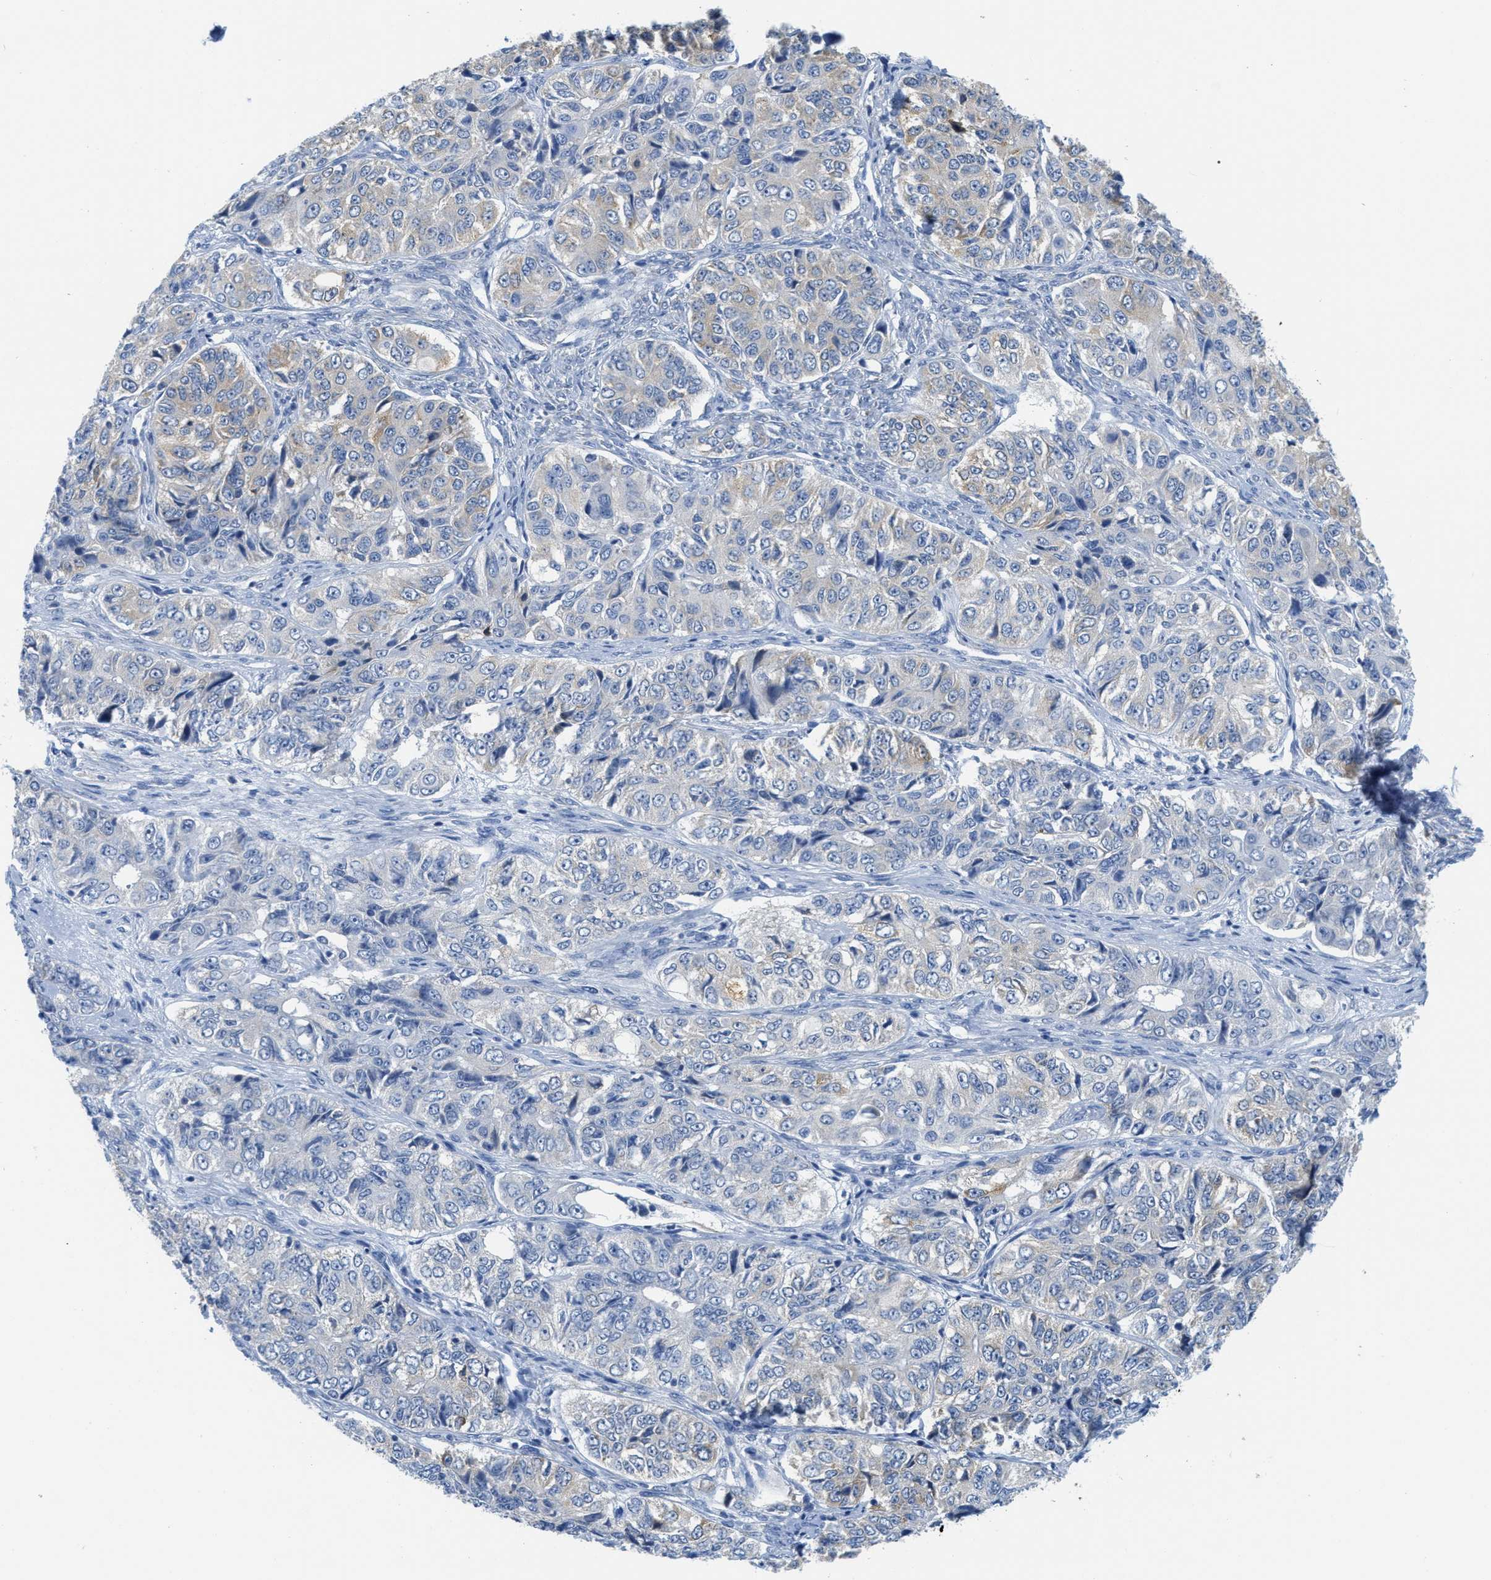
{"staining": {"intensity": "negative", "quantity": "none", "location": "none"}, "tissue": "ovarian cancer", "cell_type": "Tumor cells", "image_type": "cancer", "snomed": [{"axis": "morphology", "description": "Carcinoma, endometroid"}, {"axis": "topography", "description": "Ovary"}], "caption": "Immunohistochemical staining of human endometroid carcinoma (ovarian) exhibits no significant expression in tumor cells.", "gene": "PTDSS1", "patient": {"sex": "female", "age": 51}}